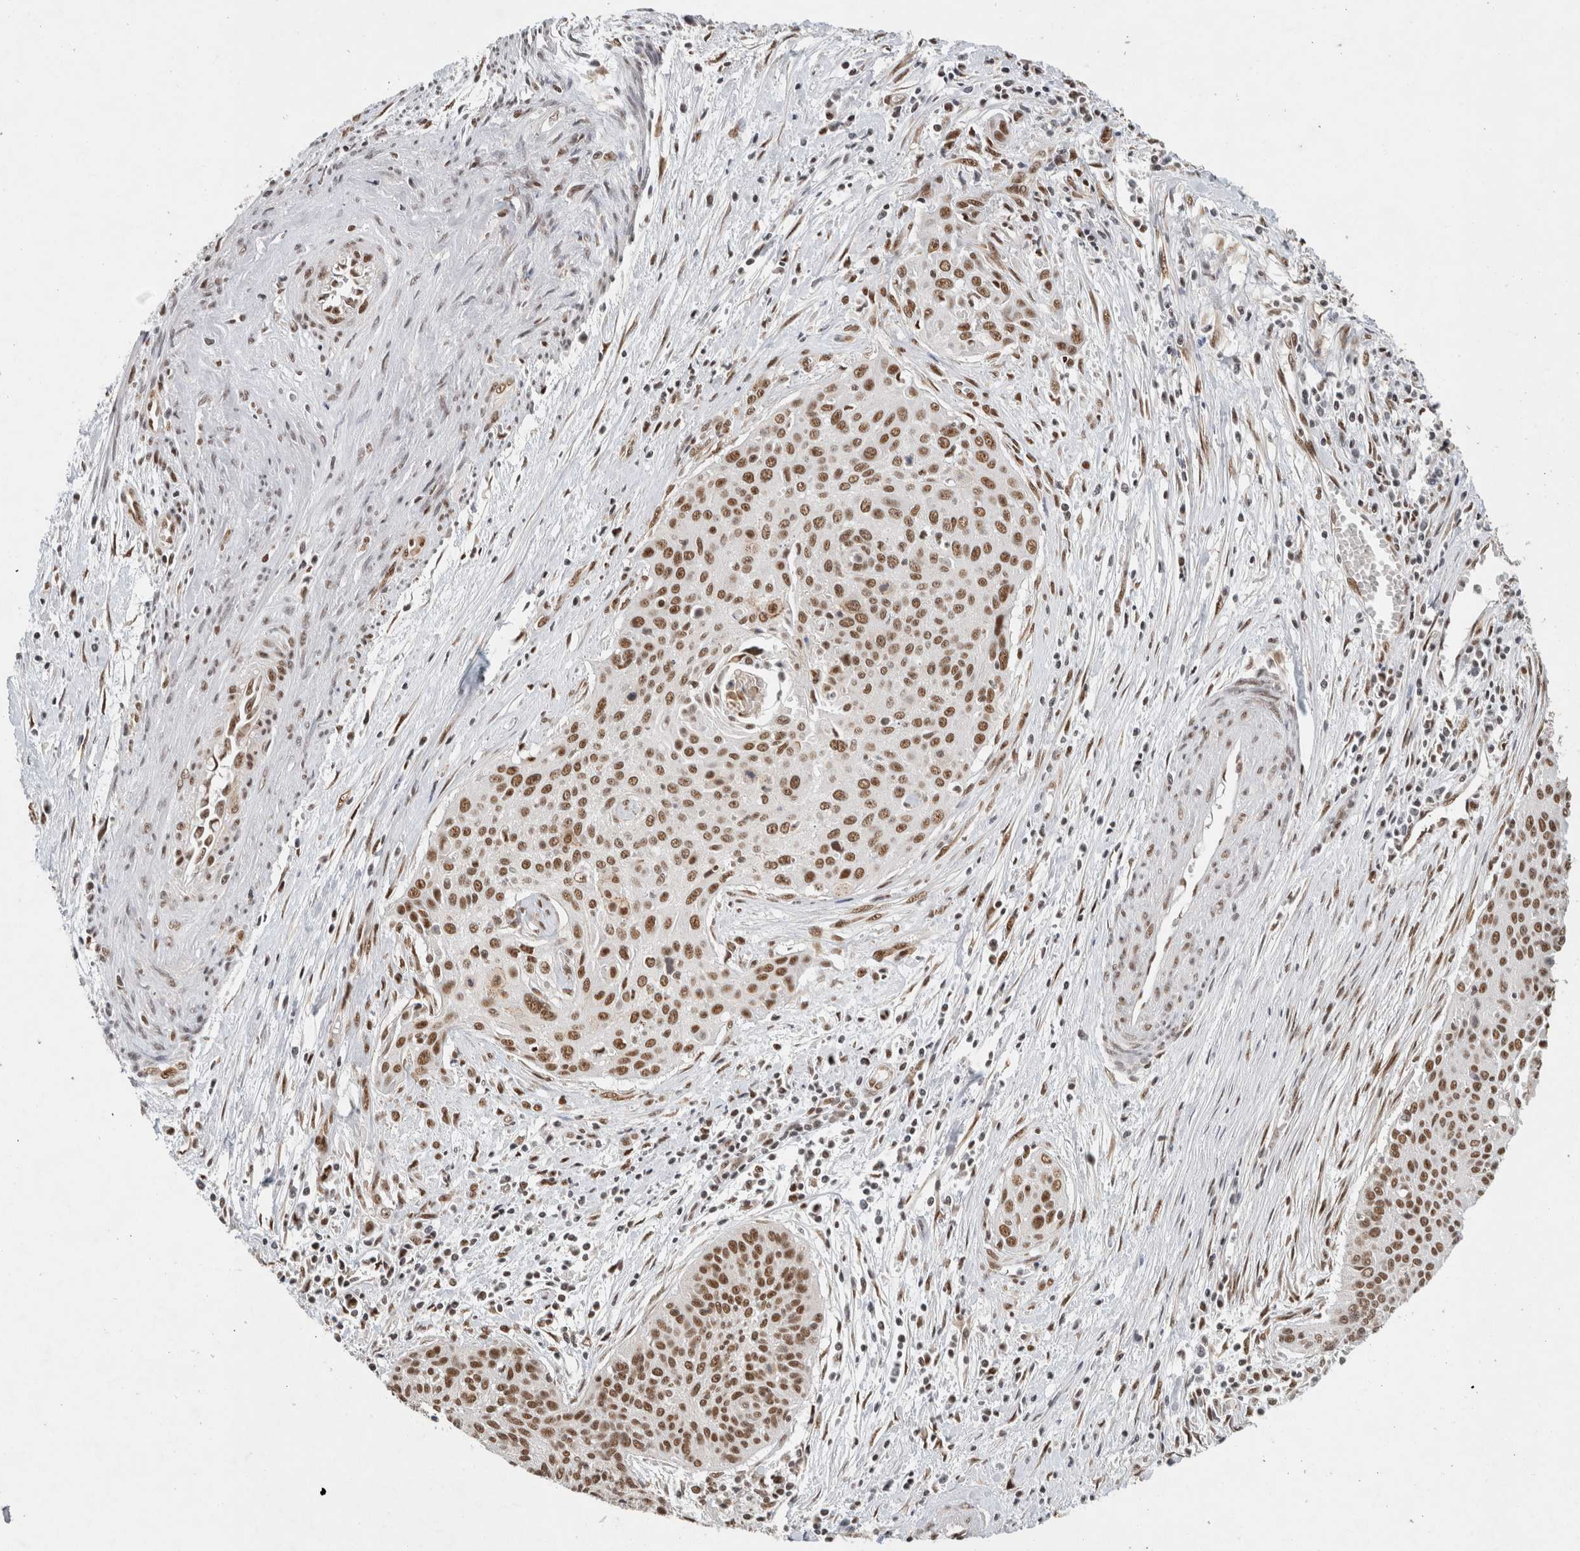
{"staining": {"intensity": "moderate", "quantity": ">75%", "location": "nuclear"}, "tissue": "cervical cancer", "cell_type": "Tumor cells", "image_type": "cancer", "snomed": [{"axis": "morphology", "description": "Squamous cell carcinoma, NOS"}, {"axis": "topography", "description": "Cervix"}], "caption": "IHC staining of squamous cell carcinoma (cervical), which displays medium levels of moderate nuclear expression in about >75% of tumor cells indicating moderate nuclear protein positivity. The staining was performed using DAB (3,3'-diaminobenzidine) (brown) for protein detection and nuclei were counterstained in hematoxylin (blue).", "gene": "DDX42", "patient": {"sex": "female", "age": 55}}